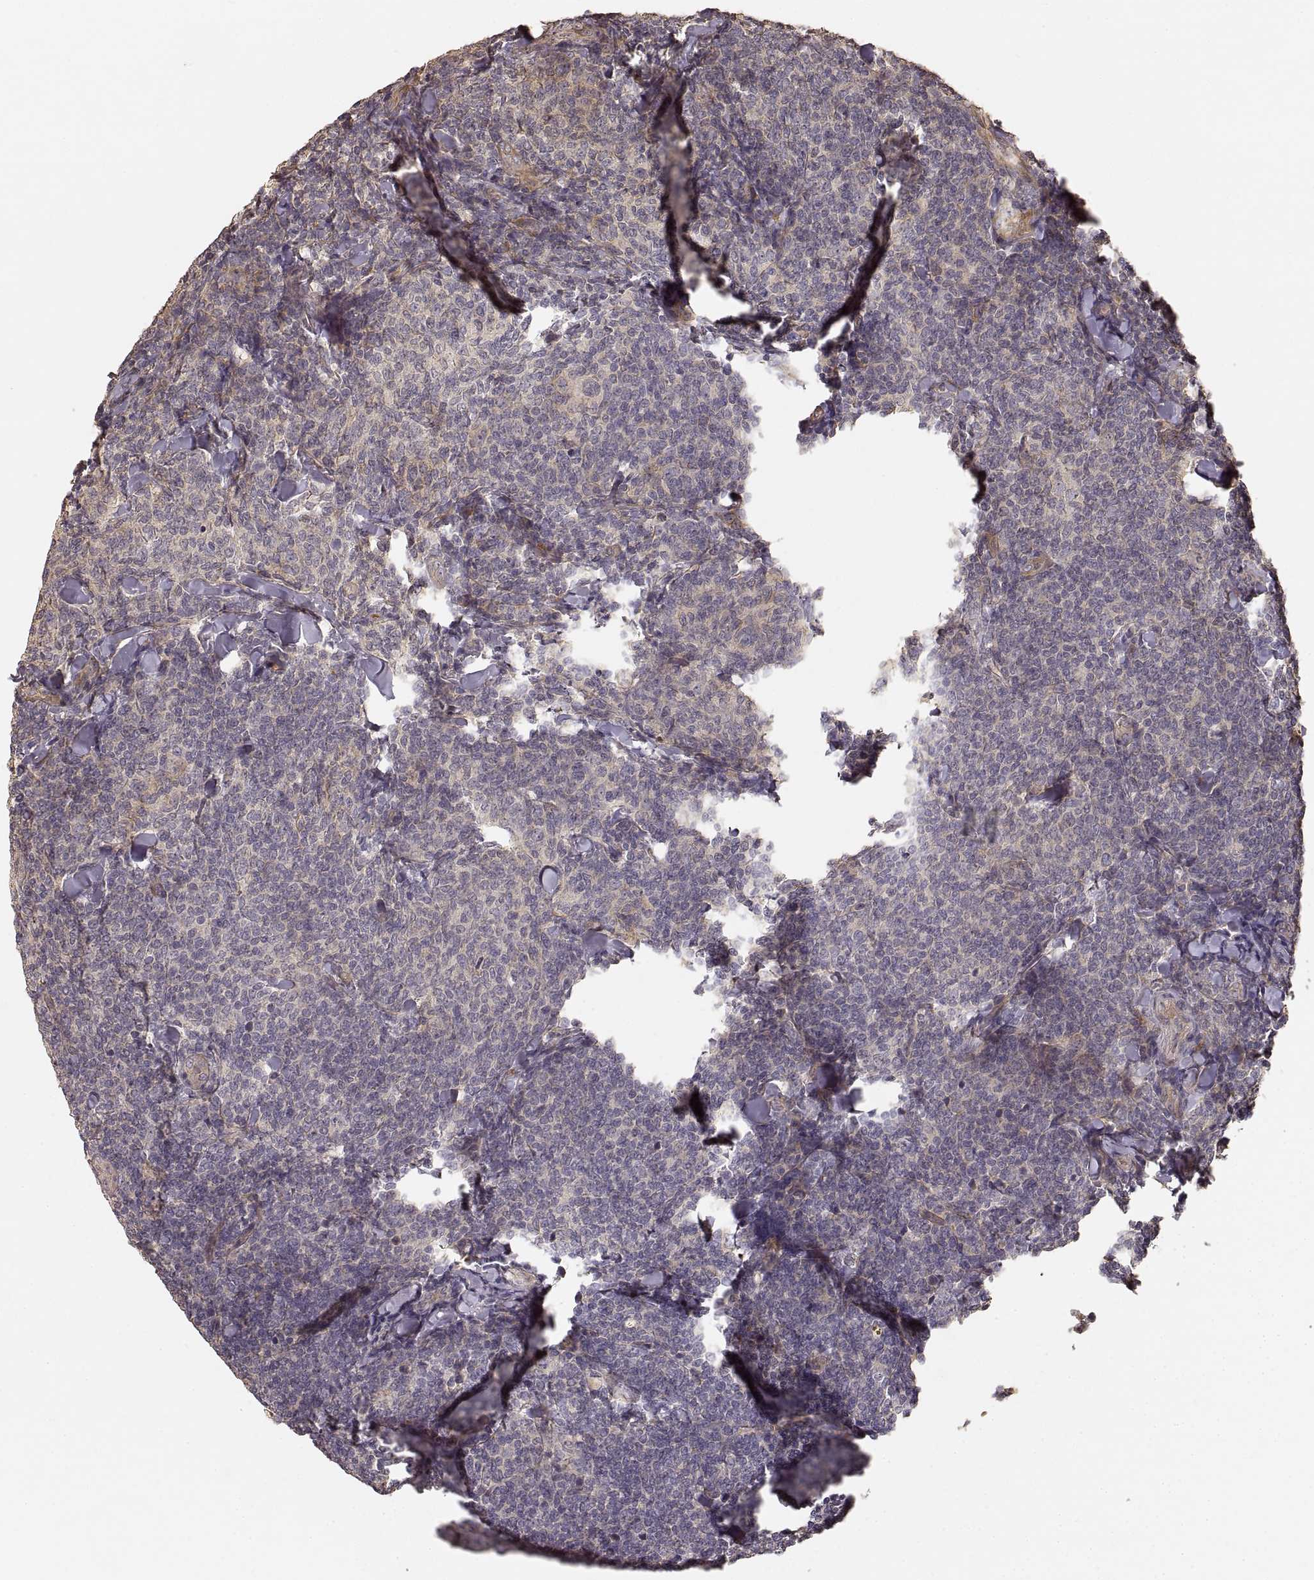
{"staining": {"intensity": "negative", "quantity": "none", "location": "none"}, "tissue": "lymphoma", "cell_type": "Tumor cells", "image_type": "cancer", "snomed": [{"axis": "morphology", "description": "Malignant lymphoma, non-Hodgkin's type, Low grade"}, {"axis": "topography", "description": "Lymph node"}], "caption": "Immunohistochemistry (IHC) of human lymphoma shows no expression in tumor cells. (Immunohistochemistry (IHC), brightfield microscopy, high magnification).", "gene": "LAMA4", "patient": {"sex": "female", "age": 56}}